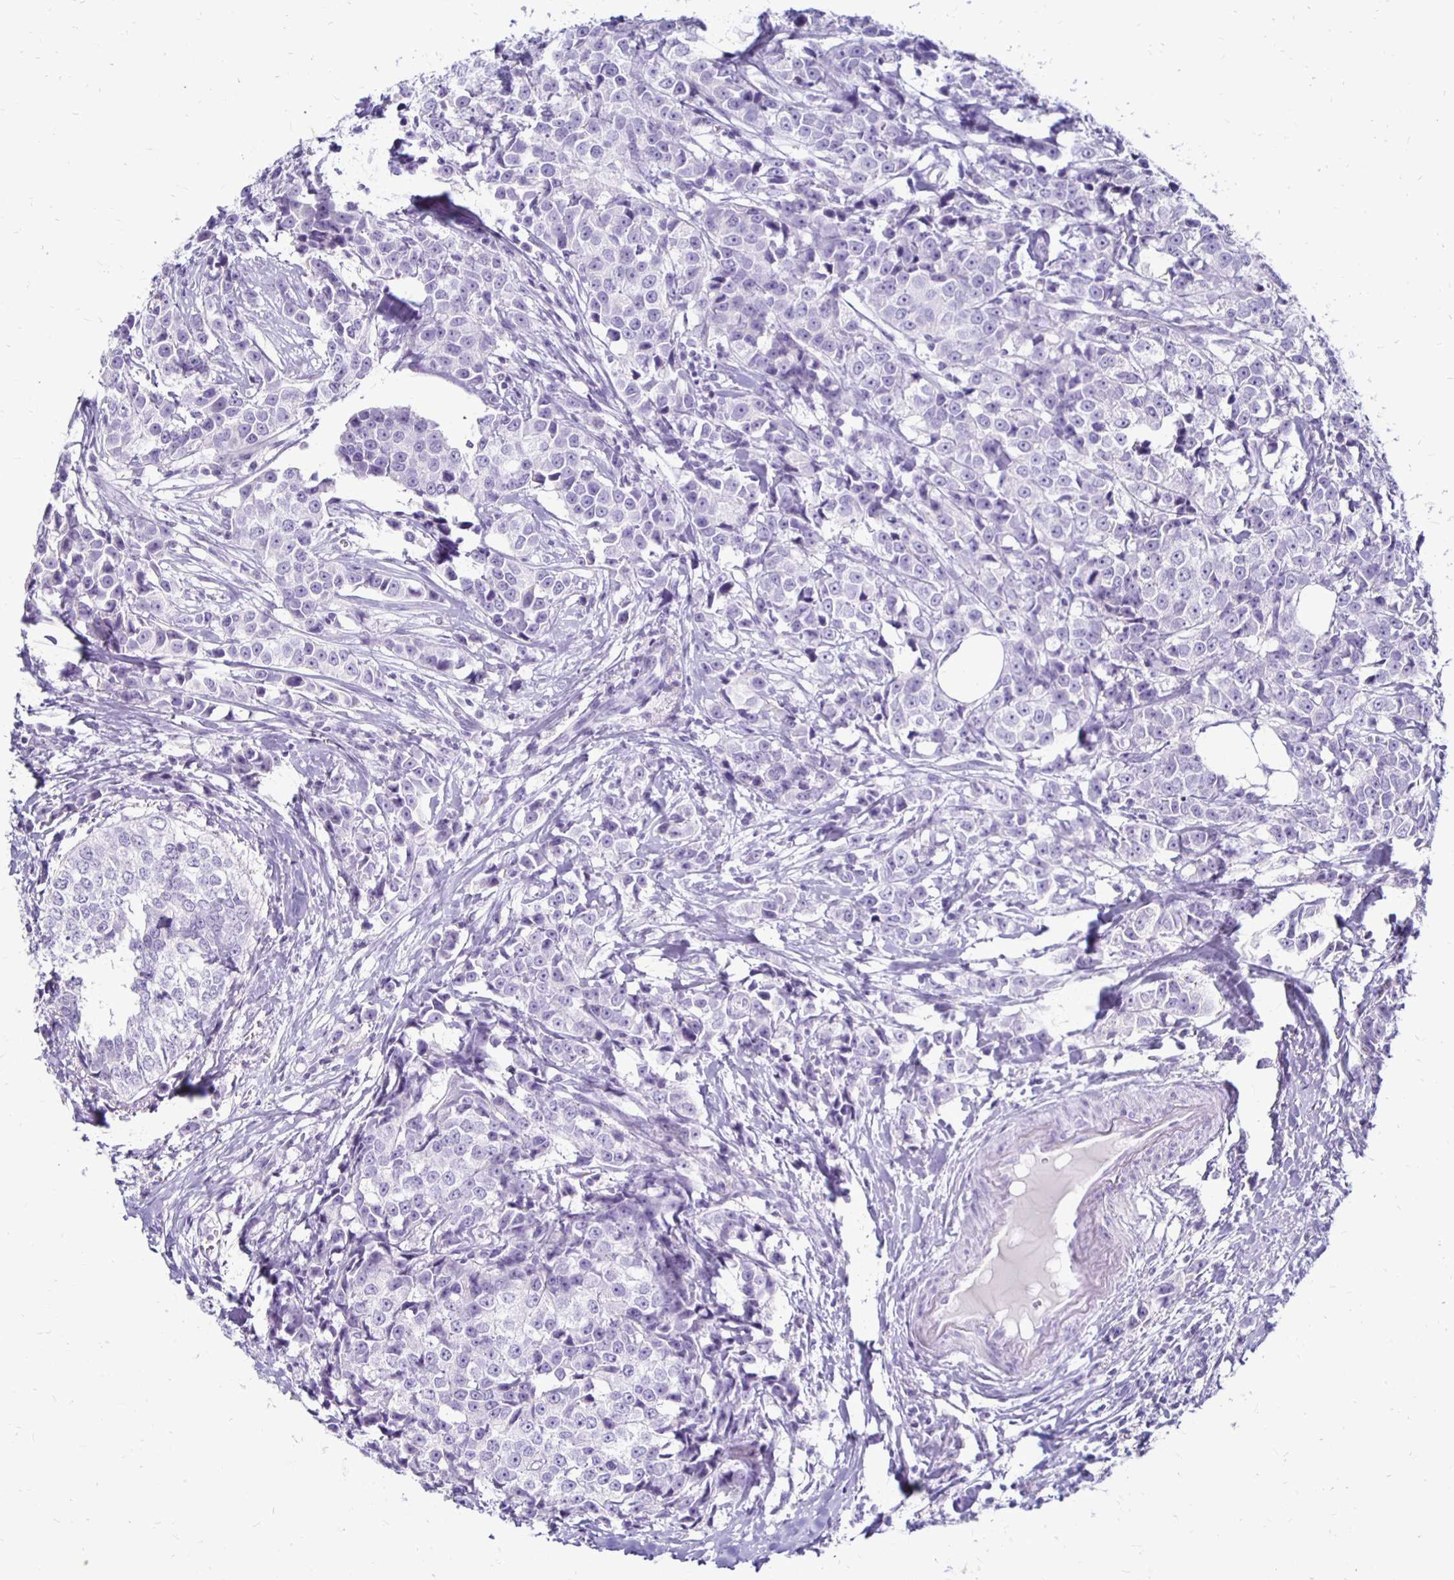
{"staining": {"intensity": "negative", "quantity": "none", "location": "none"}, "tissue": "breast cancer", "cell_type": "Tumor cells", "image_type": "cancer", "snomed": [{"axis": "morphology", "description": "Duct carcinoma"}, {"axis": "topography", "description": "Breast"}], "caption": "Immunohistochemistry of human breast cancer demonstrates no staining in tumor cells.", "gene": "RYR1", "patient": {"sex": "female", "age": 80}}